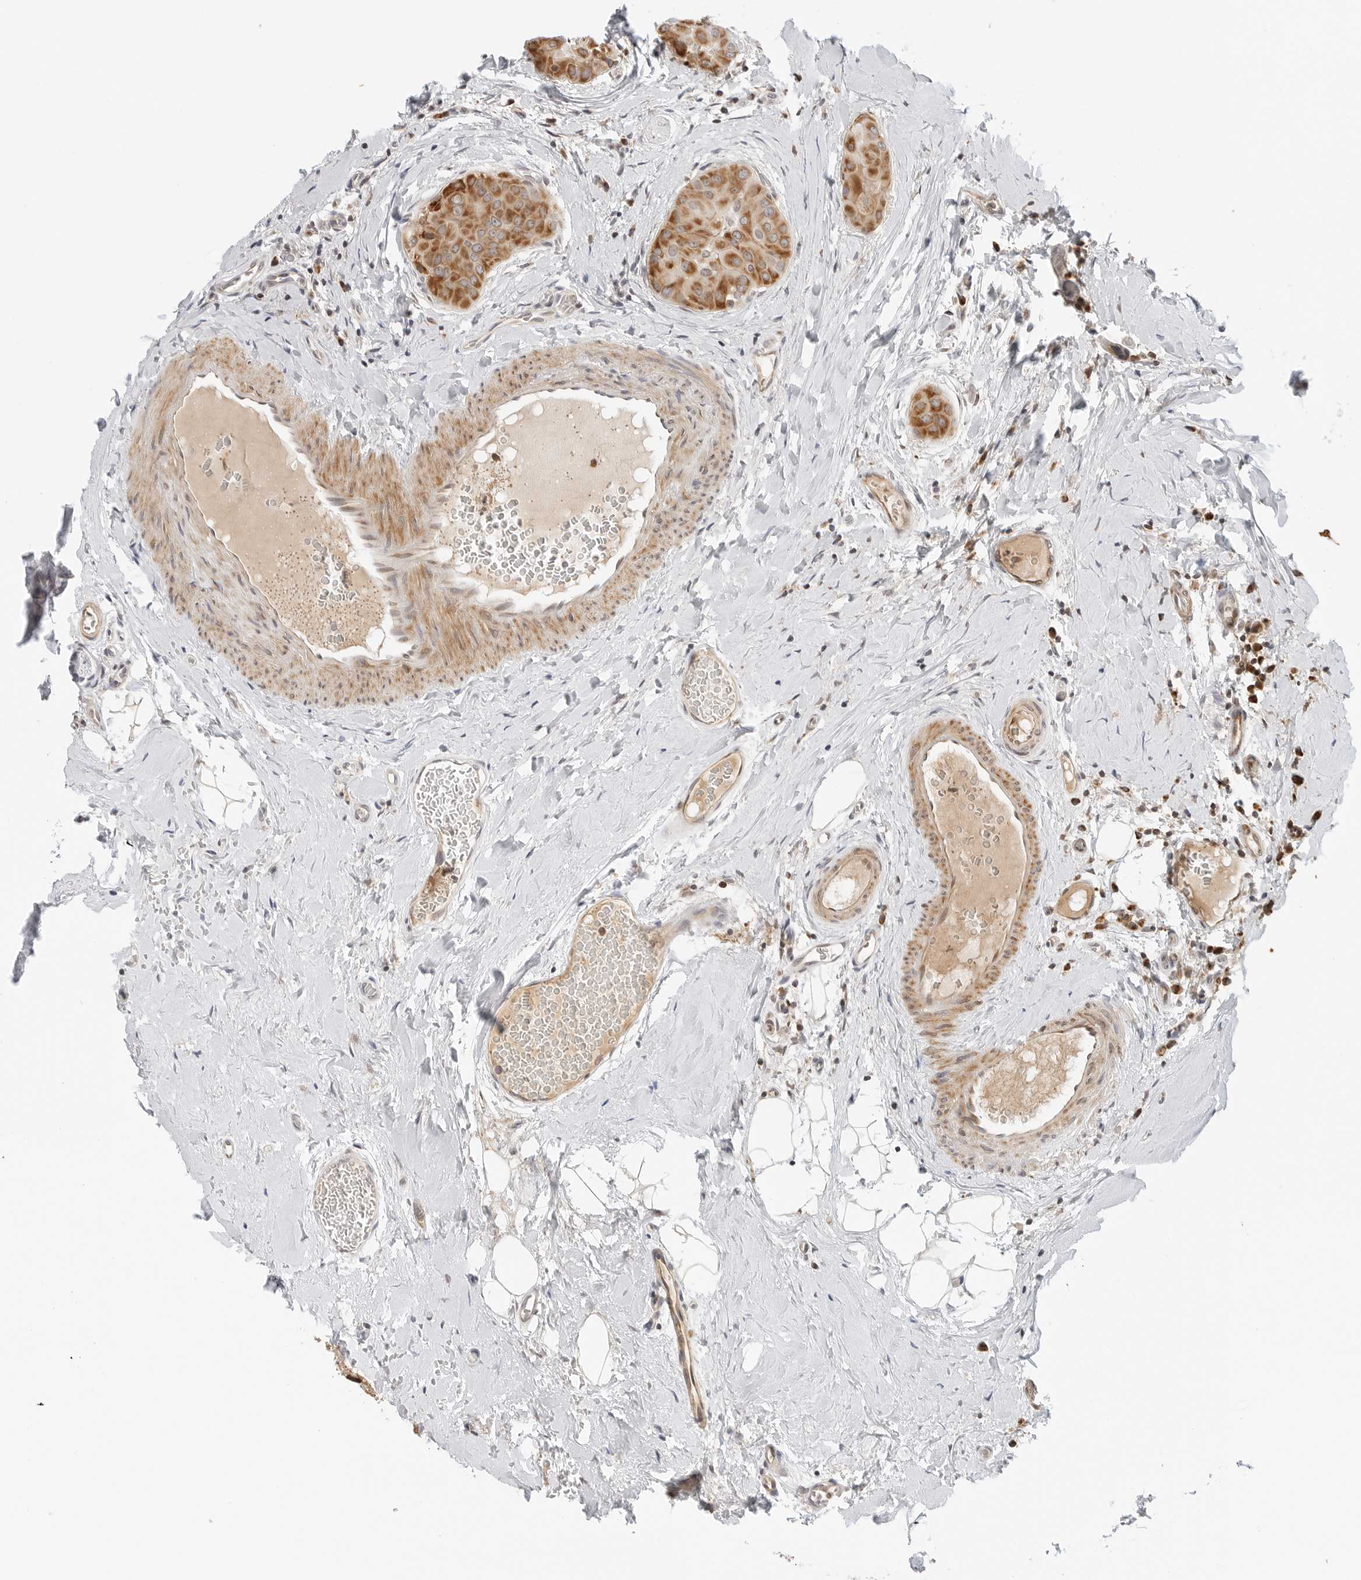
{"staining": {"intensity": "strong", "quantity": ">75%", "location": "cytoplasmic/membranous"}, "tissue": "thyroid cancer", "cell_type": "Tumor cells", "image_type": "cancer", "snomed": [{"axis": "morphology", "description": "Papillary adenocarcinoma, NOS"}, {"axis": "topography", "description": "Thyroid gland"}], "caption": "This image exhibits immunohistochemistry (IHC) staining of human thyroid papillary adenocarcinoma, with high strong cytoplasmic/membranous expression in about >75% of tumor cells.", "gene": "DYRK4", "patient": {"sex": "male", "age": 33}}